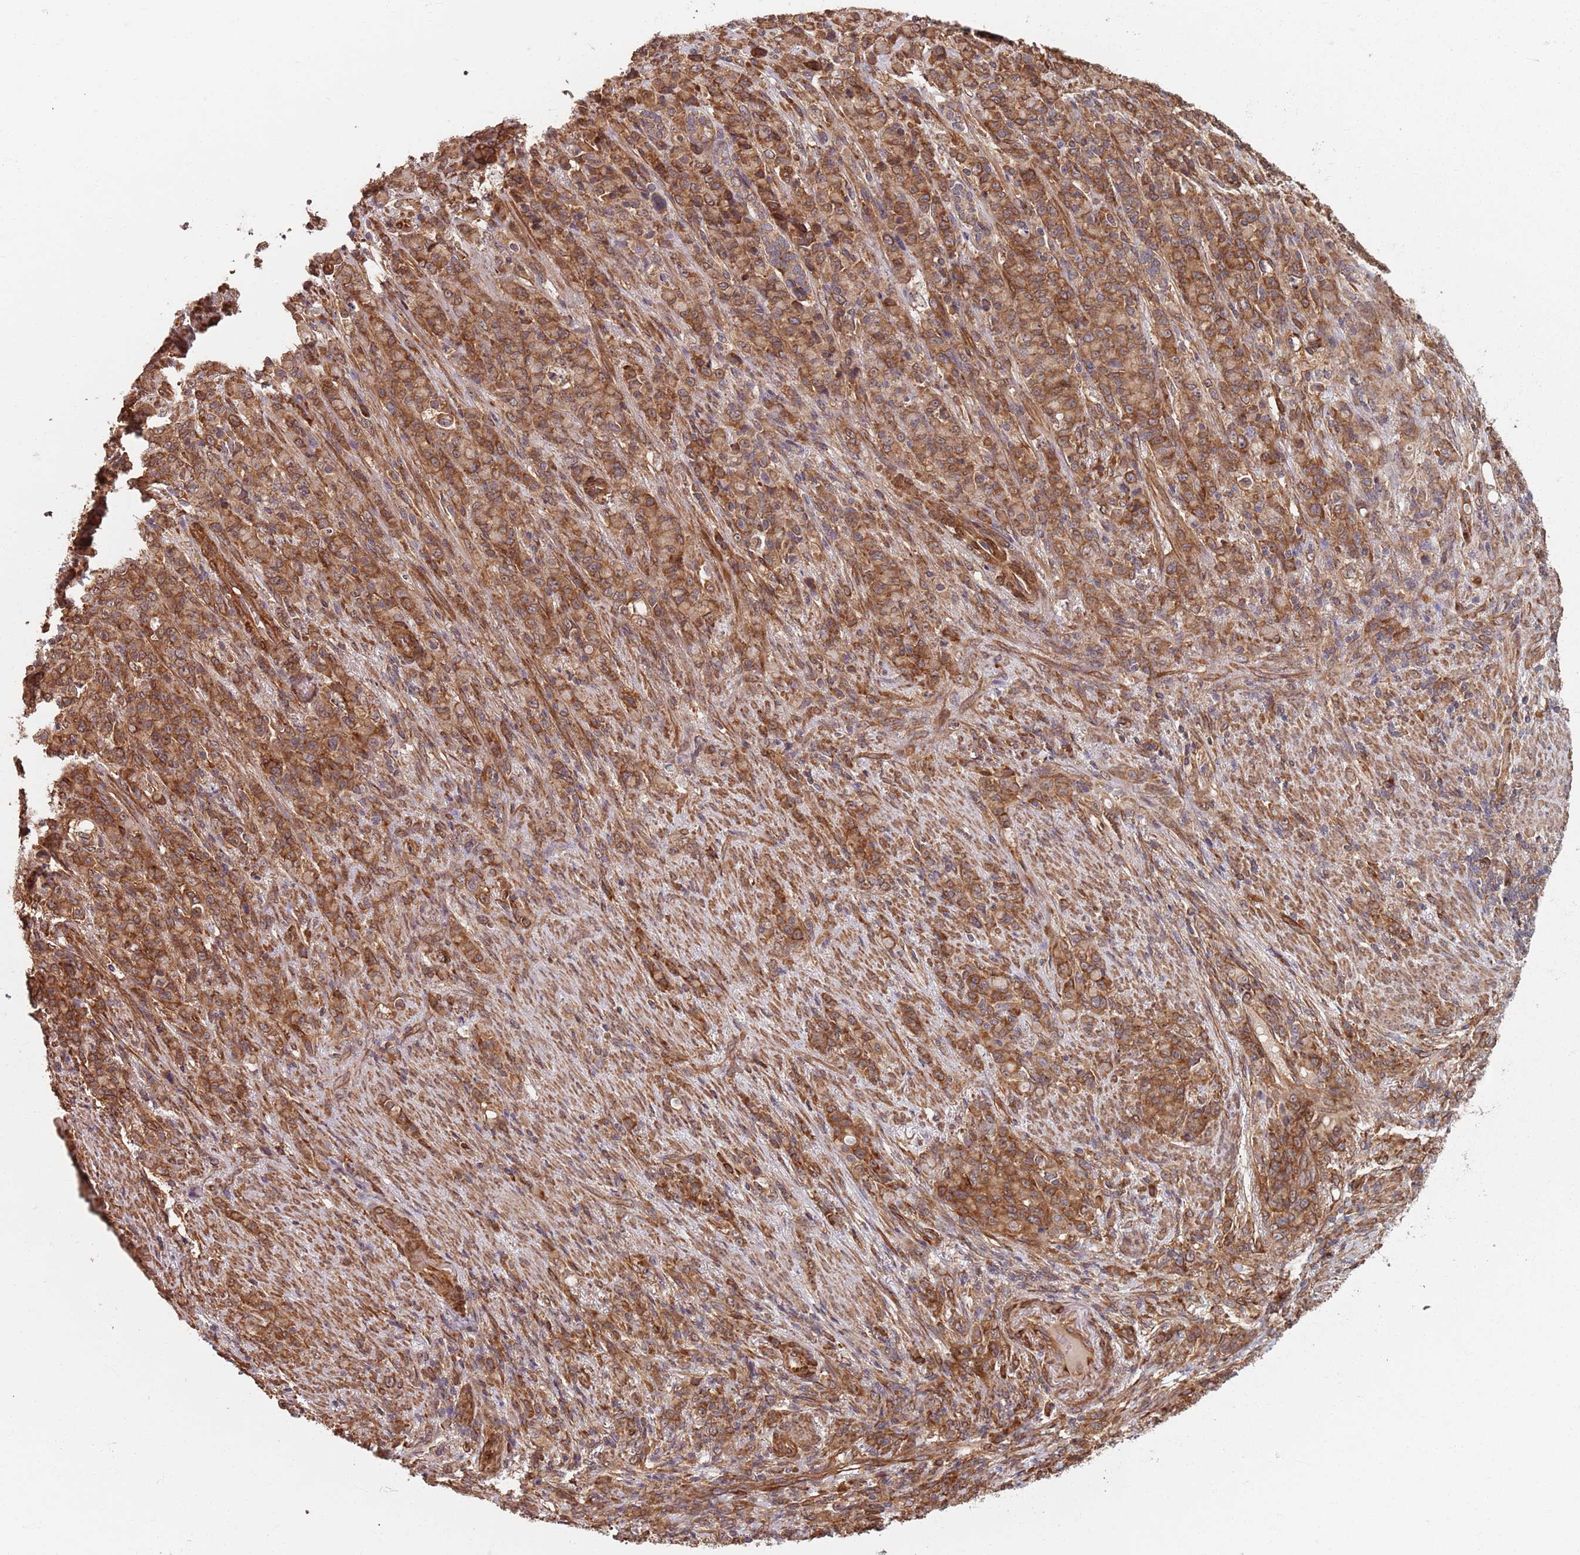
{"staining": {"intensity": "moderate", "quantity": ">75%", "location": "cytoplasmic/membranous"}, "tissue": "stomach cancer", "cell_type": "Tumor cells", "image_type": "cancer", "snomed": [{"axis": "morphology", "description": "Adenocarcinoma, NOS"}, {"axis": "topography", "description": "Stomach"}], "caption": "A photomicrograph showing moderate cytoplasmic/membranous positivity in about >75% of tumor cells in stomach cancer (adenocarcinoma), as visualized by brown immunohistochemical staining.", "gene": "NOTCH3", "patient": {"sex": "female", "age": 79}}